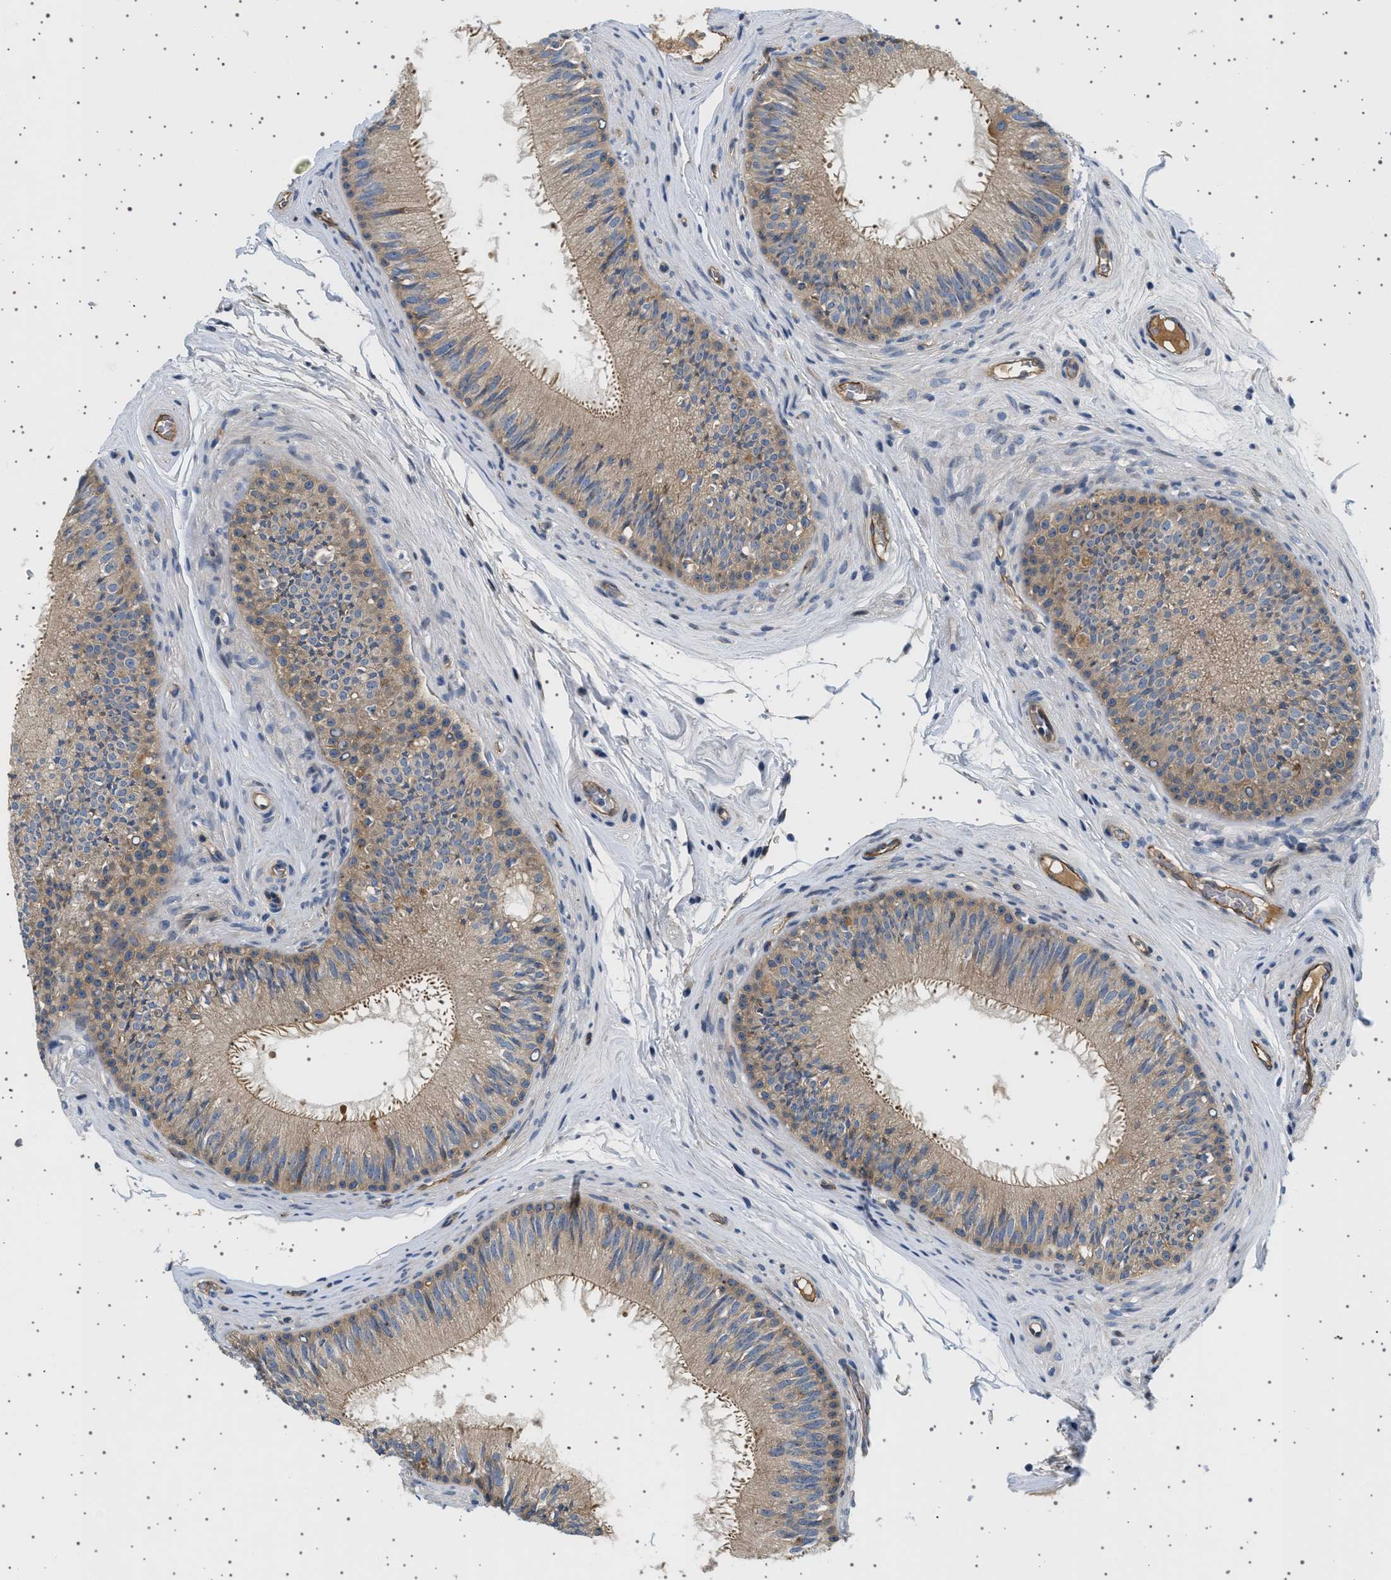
{"staining": {"intensity": "moderate", "quantity": ">75%", "location": "cytoplasmic/membranous"}, "tissue": "epididymis", "cell_type": "Glandular cells", "image_type": "normal", "snomed": [{"axis": "morphology", "description": "Normal tissue, NOS"}, {"axis": "topography", "description": "Testis"}, {"axis": "topography", "description": "Epididymis"}], "caption": "Brown immunohistochemical staining in benign human epididymis shows moderate cytoplasmic/membranous staining in about >75% of glandular cells.", "gene": "PLPP6", "patient": {"sex": "male", "age": 36}}